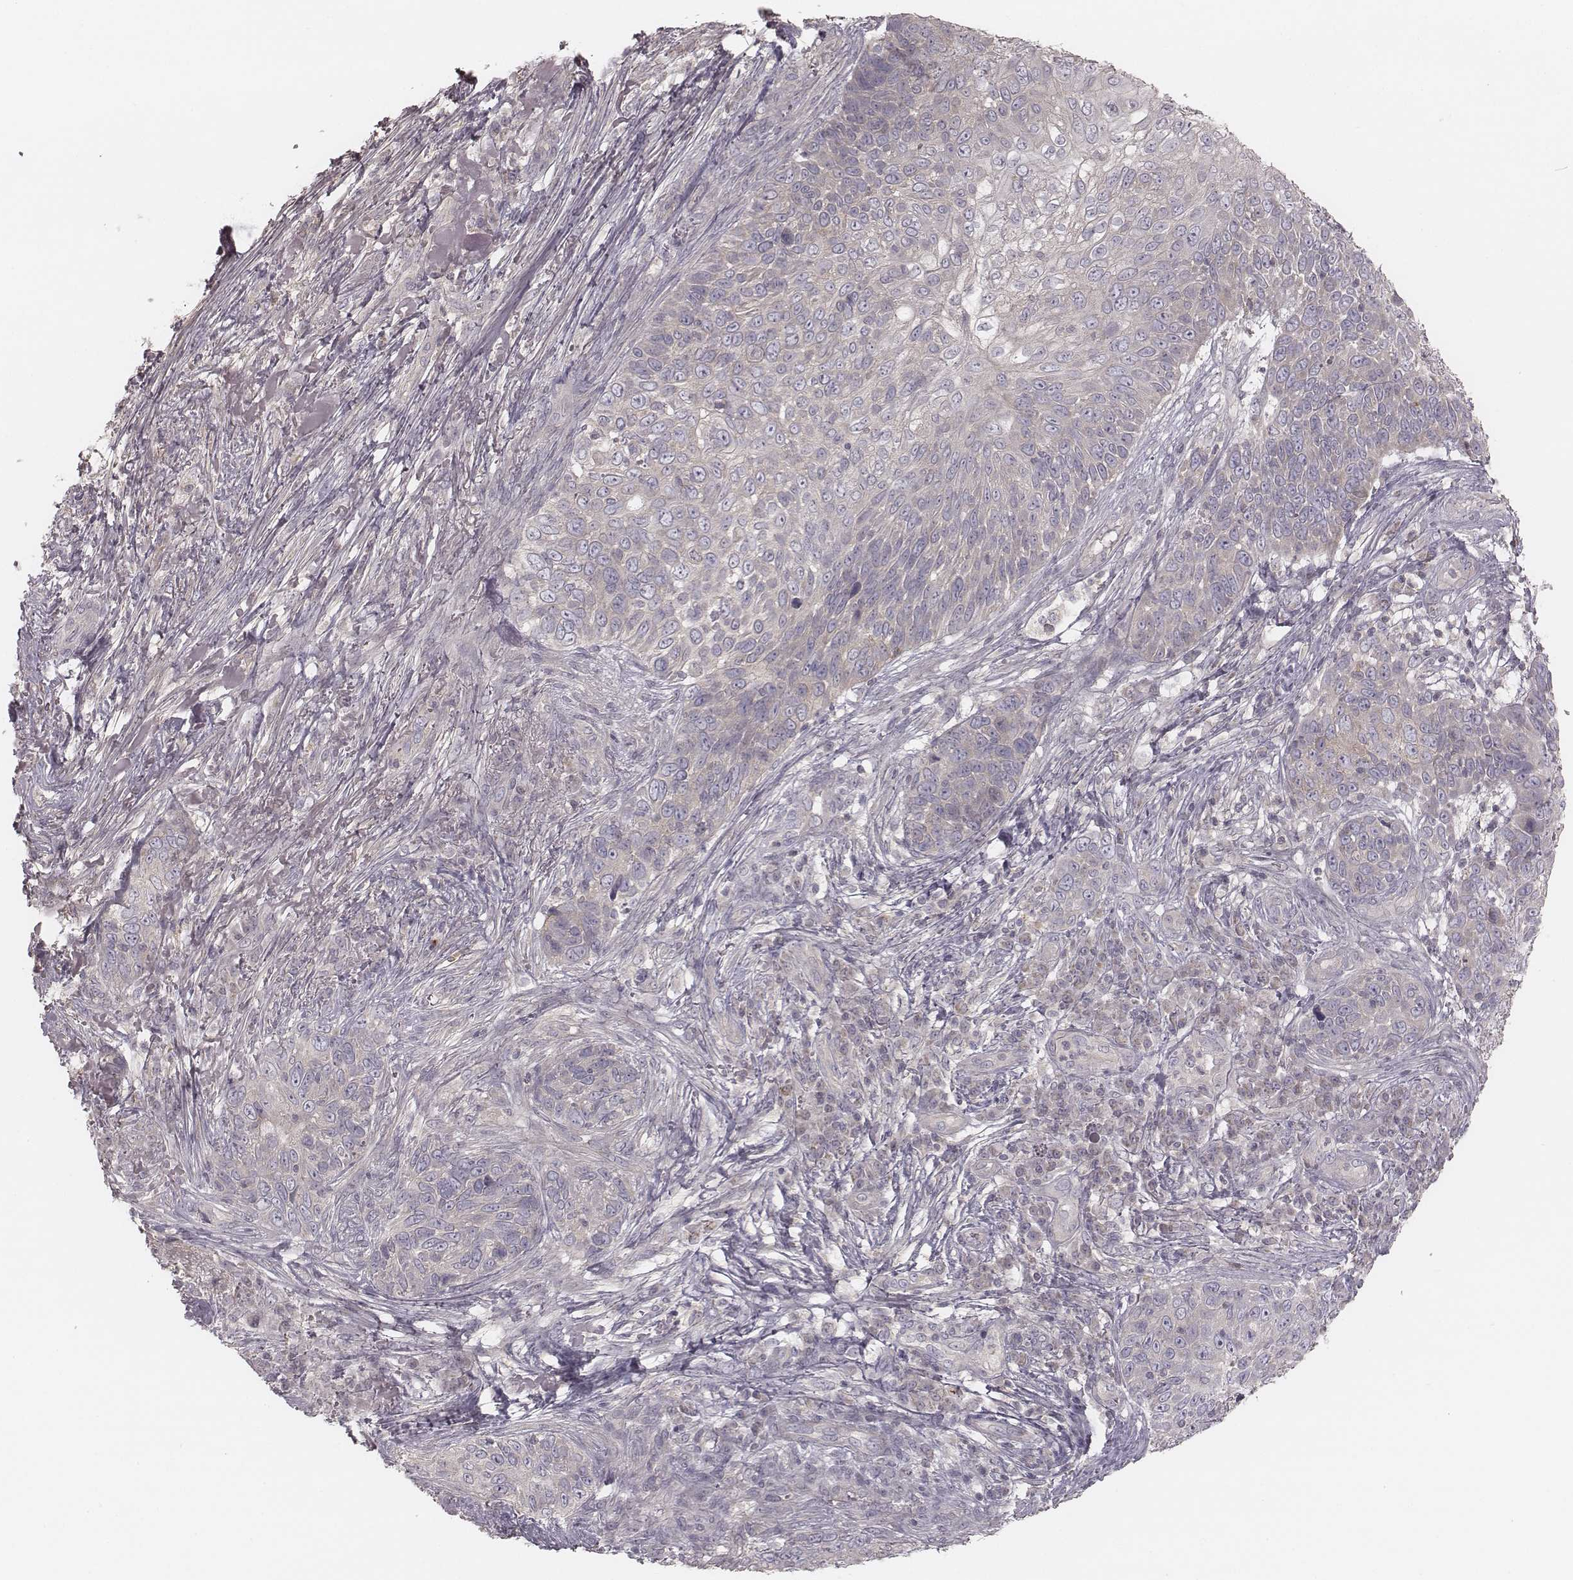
{"staining": {"intensity": "negative", "quantity": "none", "location": "none"}, "tissue": "skin cancer", "cell_type": "Tumor cells", "image_type": "cancer", "snomed": [{"axis": "morphology", "description": "Squamous cell carcinoma, NOS"}, {"axis": "topography", "description": "Skin"}], "caption": "IHC histopathology image of squamous cell carcinoma (skin) stained for a protein (brown), which shows no positivity in tumor cells. Brightfield microscopy of immunohistochemistry (IHC) stained with DAB (3,3'-diaminobenzidine) (brown) and hematoxylin (blue), captured at high magnification.", "gene": "TDRD5", "patient": {"sex": "male", "age": 92}}